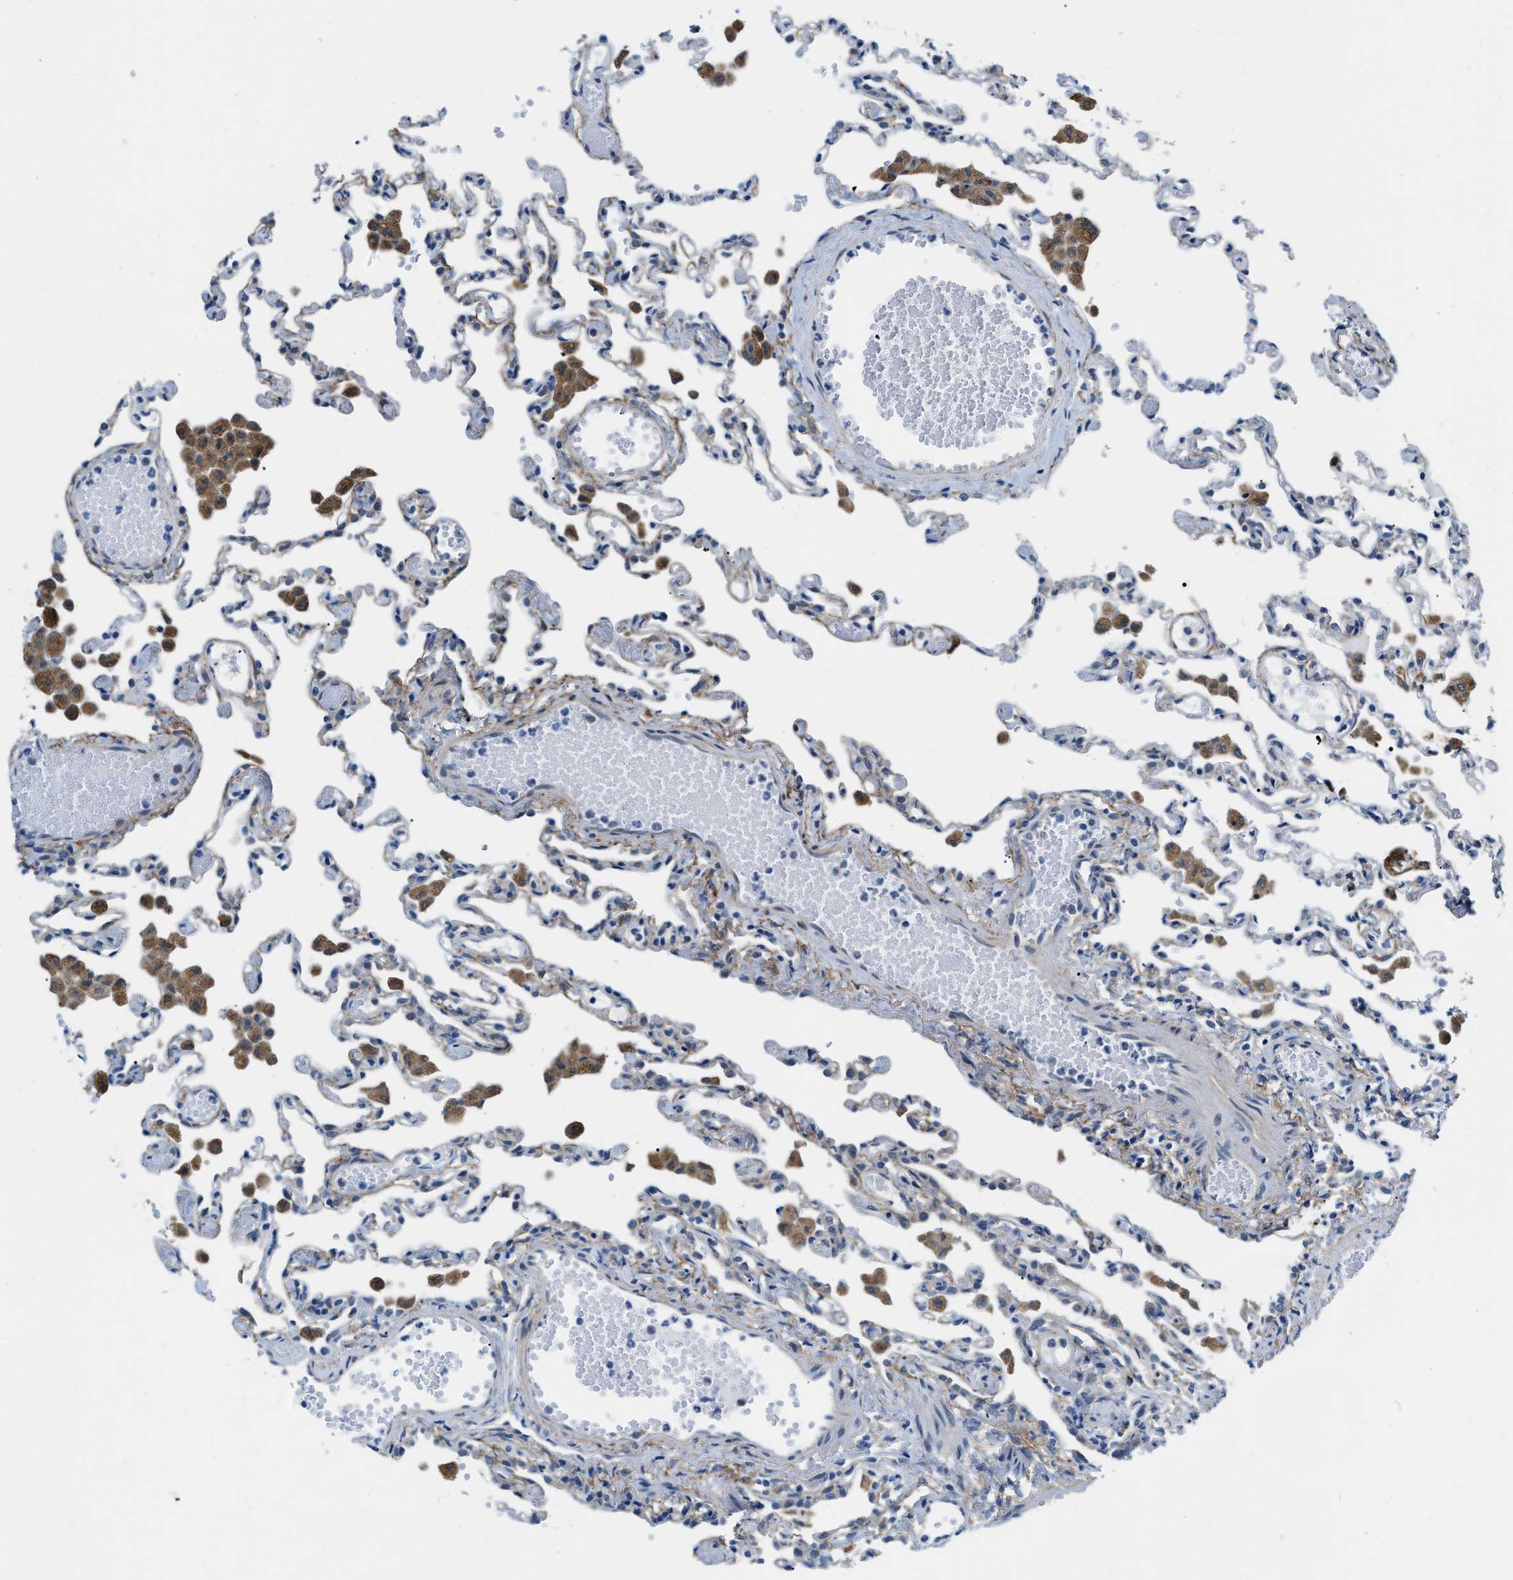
{"staining": {"intensity": "weak", "quantity": "<25%", "location": "cytoplasmic/membranous"}, "tissue": "lung", "cell_type": "Alveolar cells", "image_type": "normal", "snomed": [{"axis": "morphology", "description": "Normal tissue, NOS"}, {"axis": "topography", "description": "Bronchus"}, {"axis": "topography", "description": "Lung"}], "caption": "DAB immunohistochemical staining of unremarkable lung exhibits no significant staining in alveolar cells. Nuclei are stained in blue.", "gene": "PHRF1", "patient": {"sex": "female", "age": 49}}